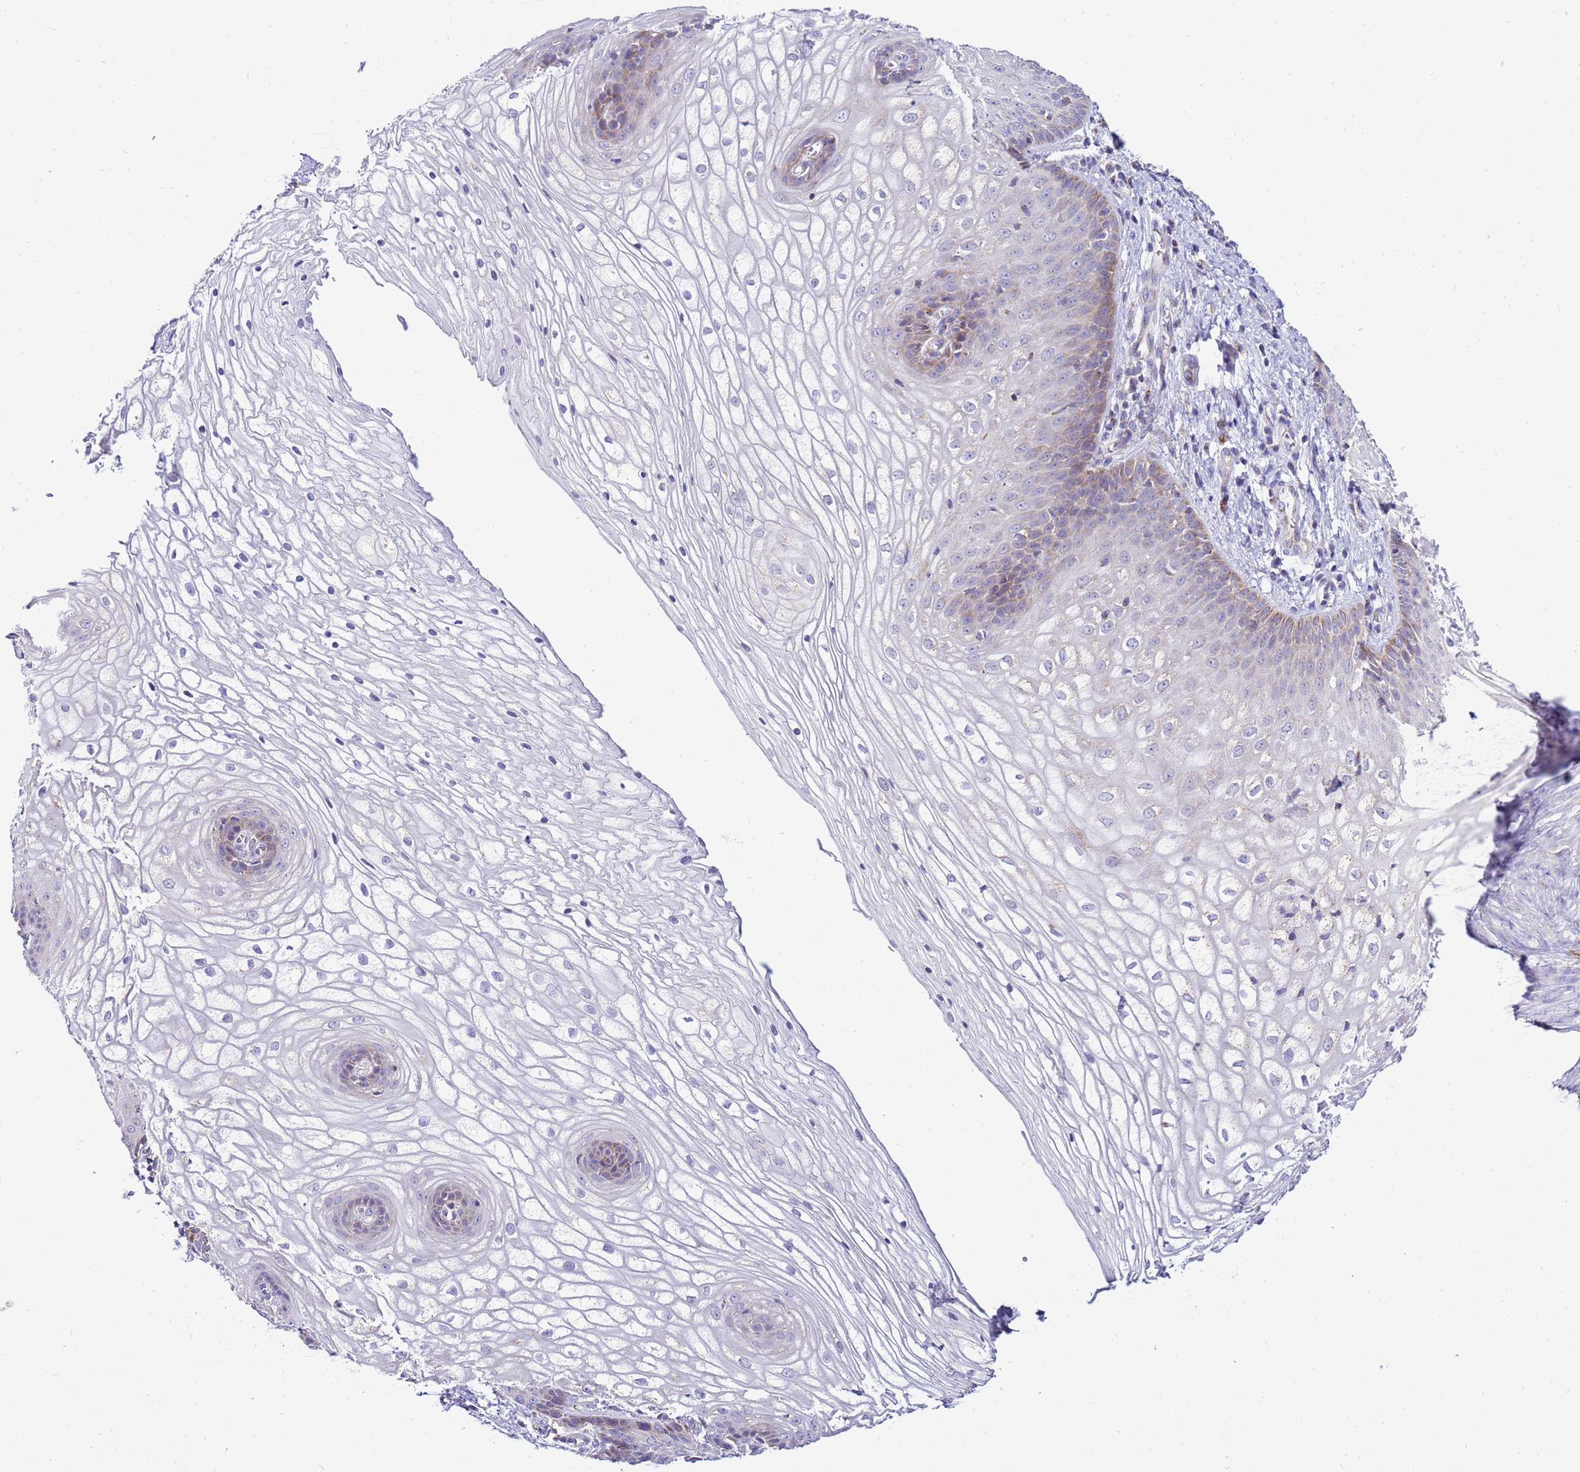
{"staining": {"intensity": "weak", "quantity": "25%-75%", "location": "cytoplasmic/membranous"}, "tissue": "vagina", "cell_type": "Squamous epithelial cells", "image_type": "normal", "snomed": [{"axis": "morphology", "description": "Normal tissue, NOS"}, {"axis": "topography", "description": "Vagina"}], "caption": "DAB (3,3'-diaminobenzidine) immunohistochemical staining of normal vagina reveals weak cytoplasmic/membranous protein expression in about 25%-75% of squamous epithelial cells.", "gene": "IGF1R", "patient": {"sex": "female", "age": 34}}